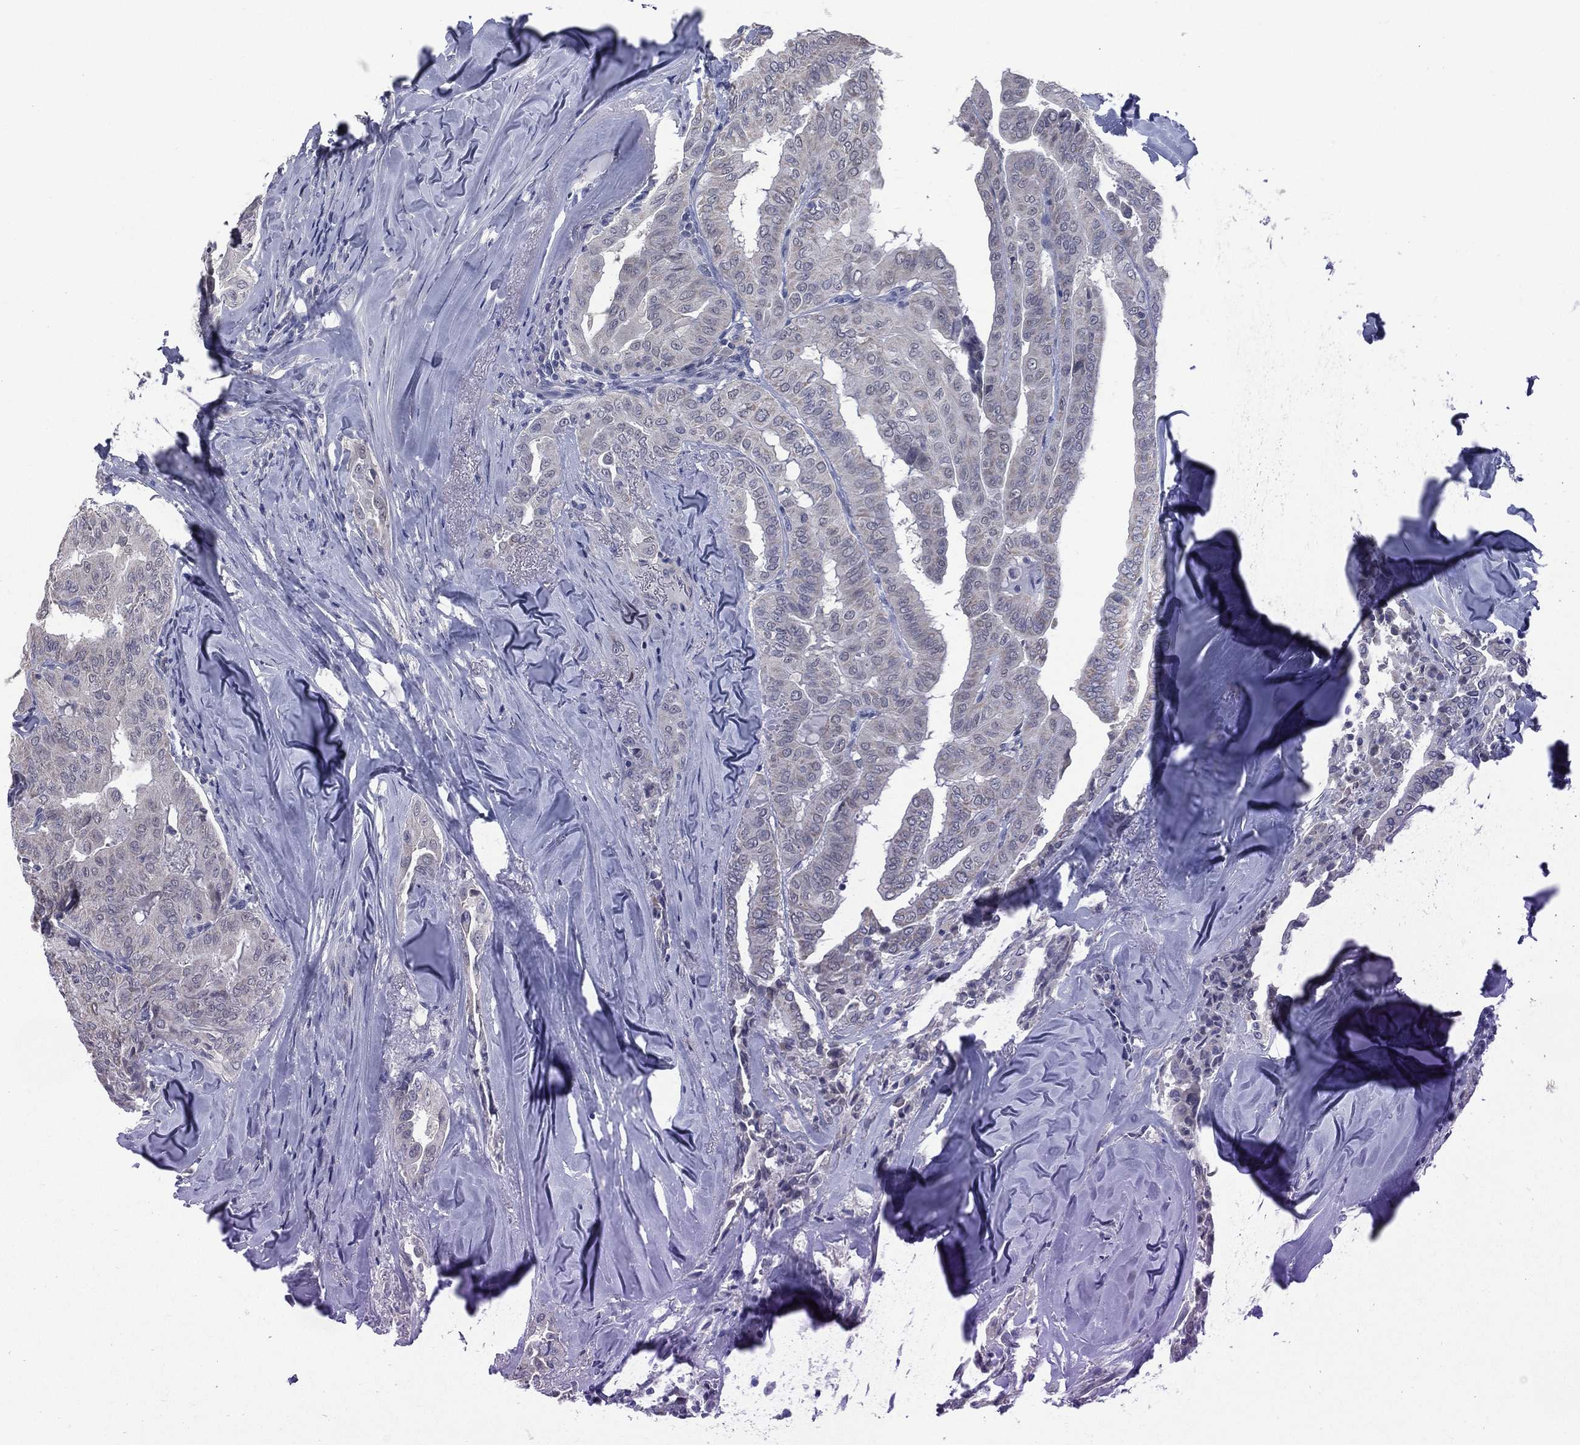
{"staining": {"intensity": "weak", "quantity": "<25%", "location": "cytoplasmic/membranous"}, "tissue": "thyroid cancer", "cell_type": "Tumor cells", "image_type": "cancer", "snomed": [{"axis": "morphology", "description": "Papillary adenocarcinoma, NOS"}, {"axis": "topography", "description": "Thyroid gland"}], "caption": "An immunohistochemistry photomicrograph of thyroid cancer (papillary adenocarcinoma) is shown. There is no staining in tumor cells of thyroid cancer (papillary adenocarcinoma). Brightfield microscopy of IHC stained with DAB (brown) and hematoxylin (blue), captured at high magnification.", "gene": "DMKN", "patient": {"sex": "female", "age": 68}}